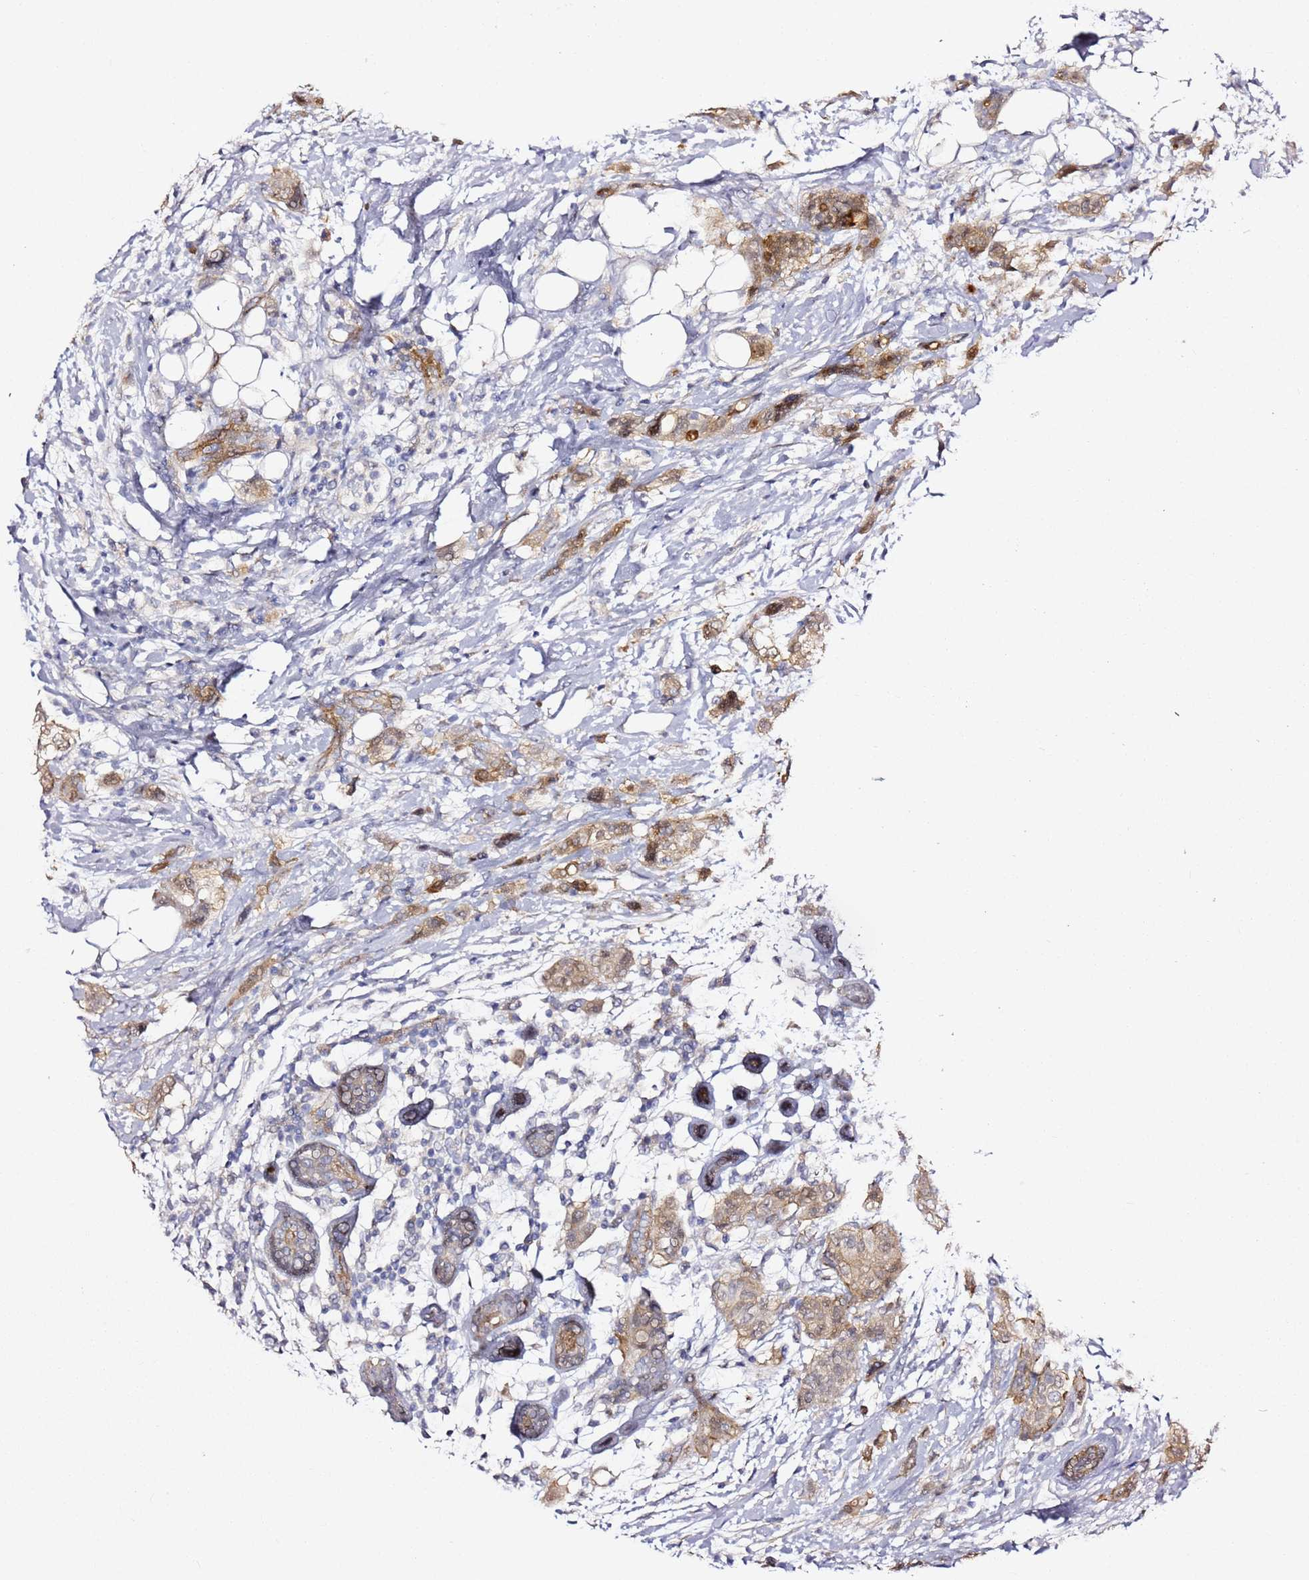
{"staining": {"intensity": "weak", "quantity": ">75%", "location": "cytoplasmic/membranous,nuclear"}, "tissue": "breast cancer", "cell_type": "Tumor cells", "image_type": "cancer", "snomed": [{"axis": "morphology", "description": "Lobular carcinoma"}, {"axis": "topography", "description": "Breast"}], "caption": "Immunohistochemistry photomicrograph of neoplastic tissue: human lobular carcinoma (breast) stained using immunohistochemistry (IHC) displays low levels of weak protein expression localized specifically in the cytoplasmic/membranous and nuclear of tumor cells, appearing as a cytoplasmic/membranous and nuclear brown color.", "gene": "EPS8L1", "patient": {"sex": "female", "age": 51}}